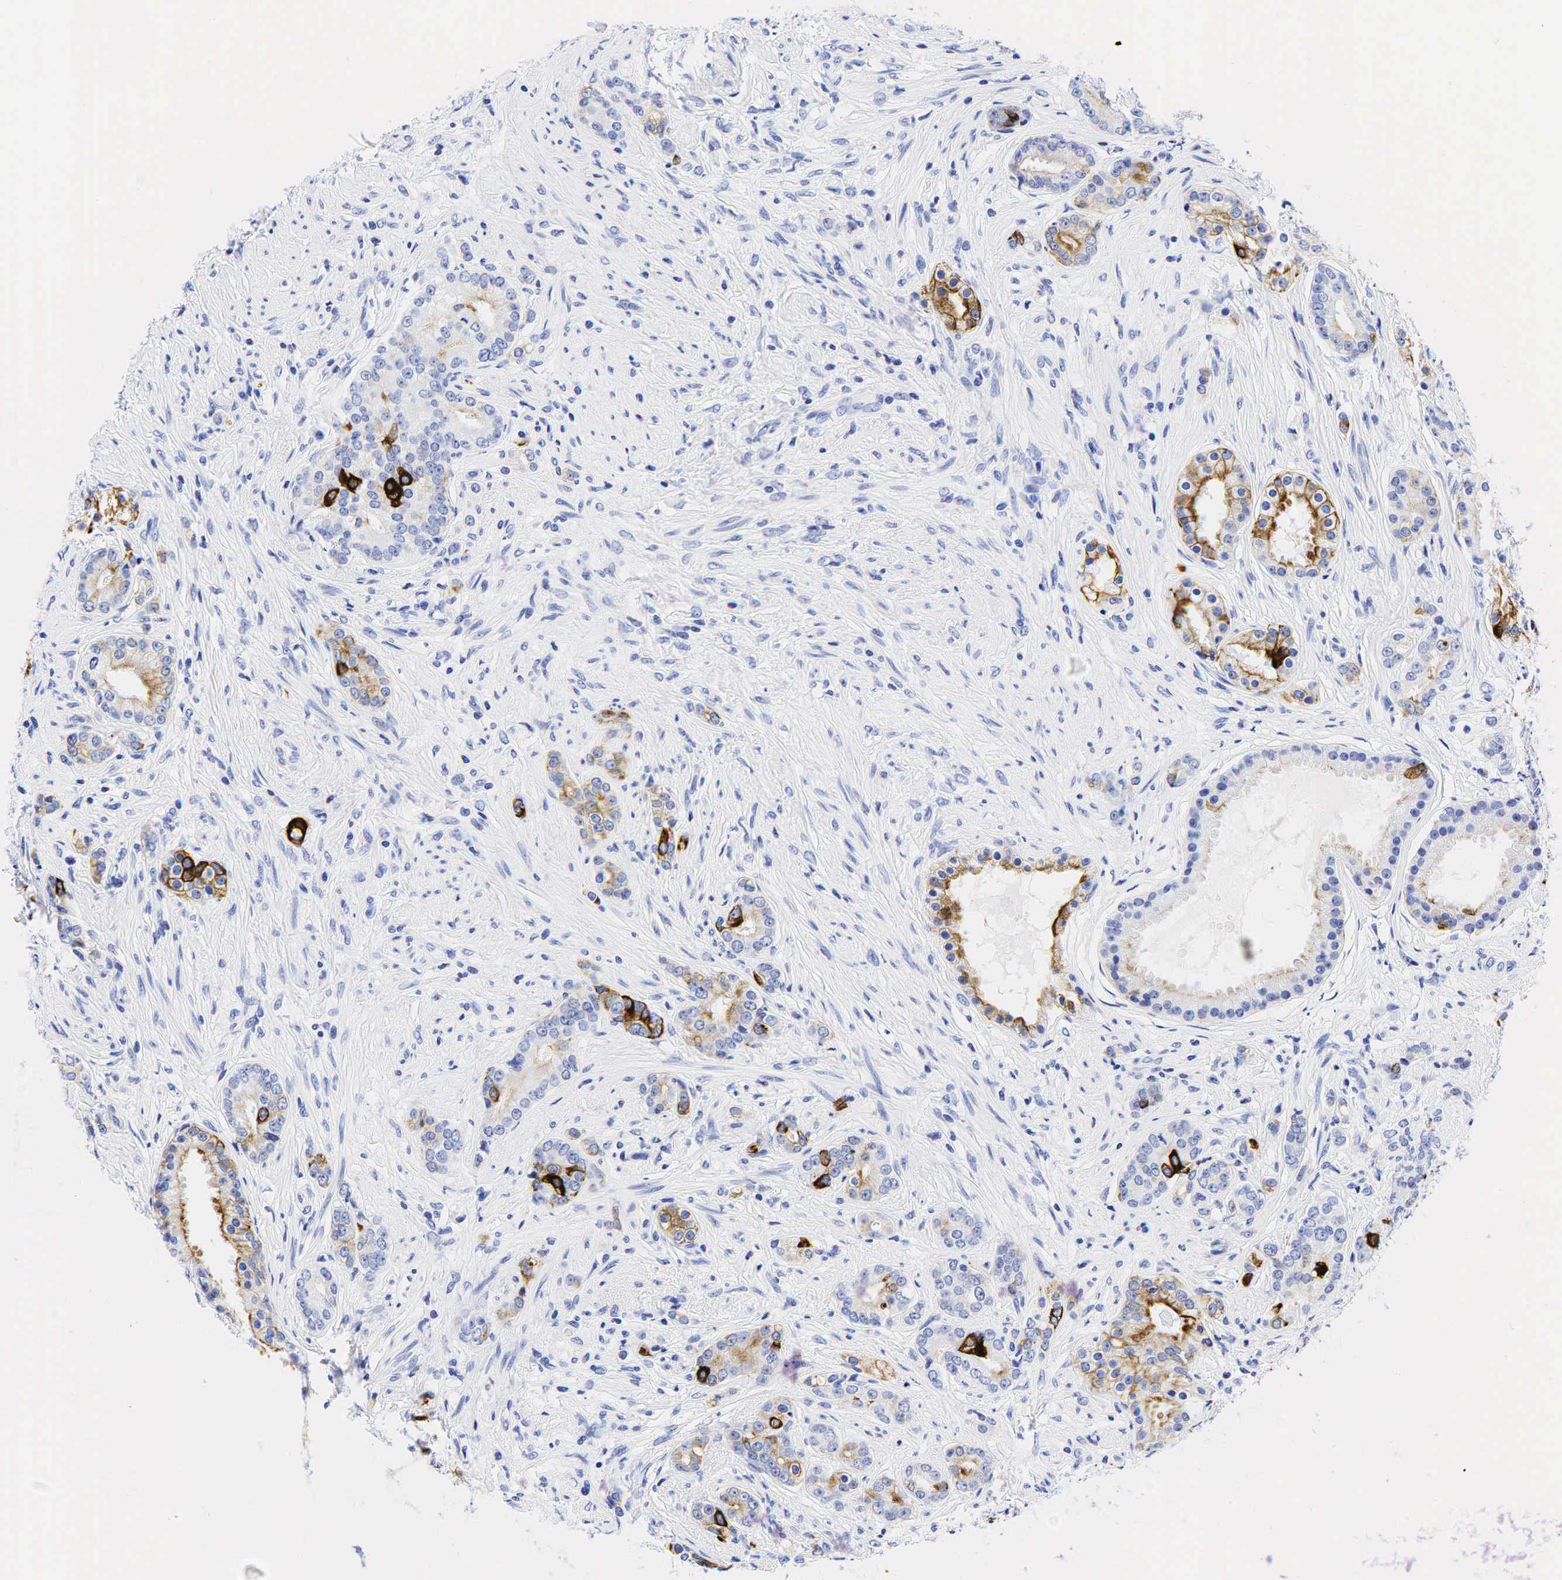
{"staining": {"intensity": "moderate", "quantity": ">75%", "location": "cytoplasmic/membranous"}, "tissue": "prostate cancer", "cell_type": "Tumor cells", "image_type": "cancer", "snomed": [{"axis": "morphology", "description": "Adenocarcinoma, Medium grade"}, {"axis": "topography", "description": "Prostate"}], "caption": "This micrograph shows medium-grade adenocarcinoma (prostate) stained with immunohistochemistry to label a protein in brown. The cytoplasmic/membranous of tumor cells show moderate positivity for the protein. Nuclei are counter-stained blue.", "gene": "KRT19", "patient": {"sex": "male", "age": 59}}